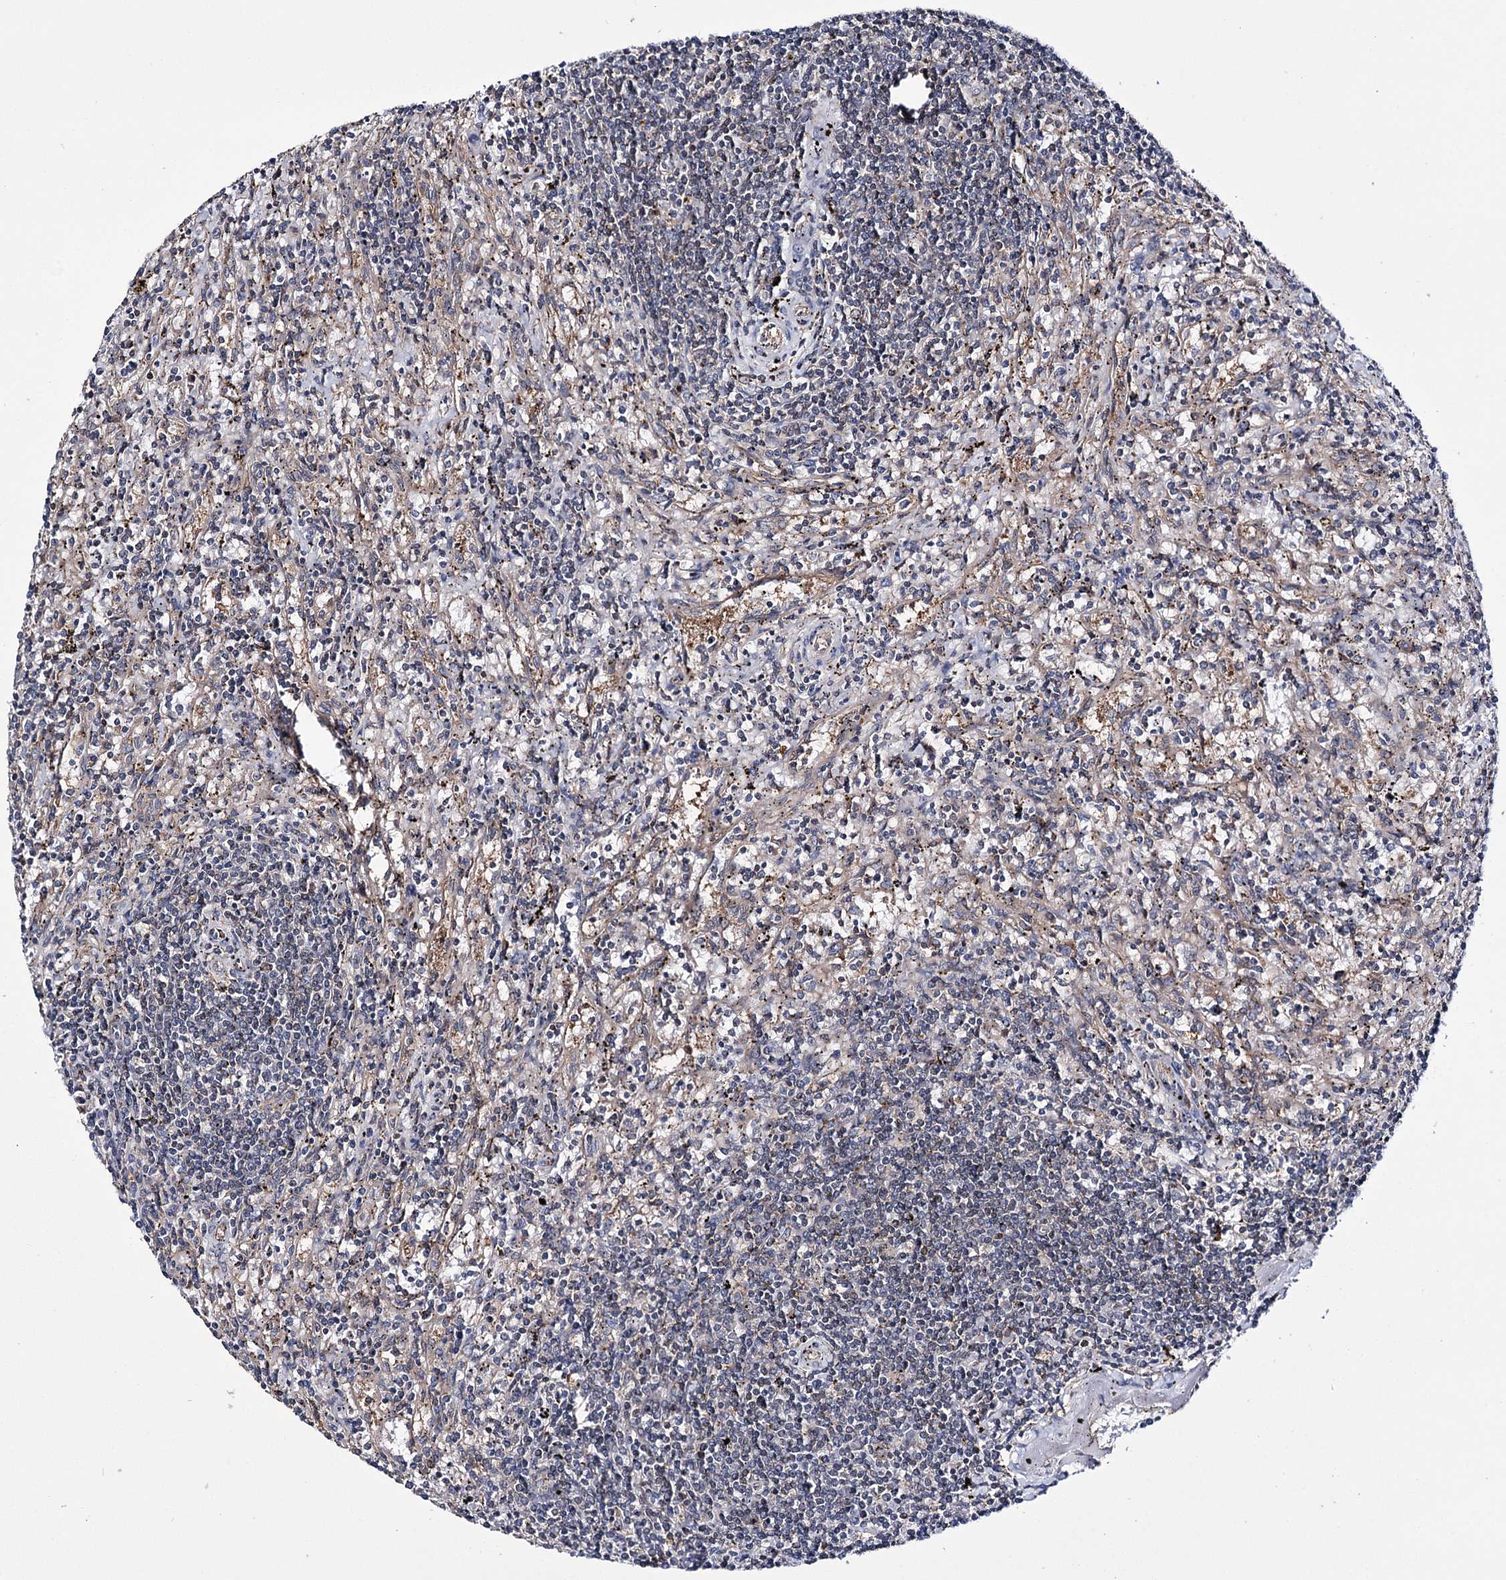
{"staining": {"intensity": "negative", "quantity": "none", "location": "none"}, "tissue": "lymphoma", "cell_type": "Tumor cells", "image_type": "cancer", "snomed": [{"axis": "morphology", "description": "Malignant lymphoma, non-Hodgkin's type, Low grade"}, {"axis": "topography", "description": "Spleen"}], "caption": "Tumor cells show no significant positivity in lymphoma.", "gene": "PTER", "patient": {"sex": "male", "age": 76}}